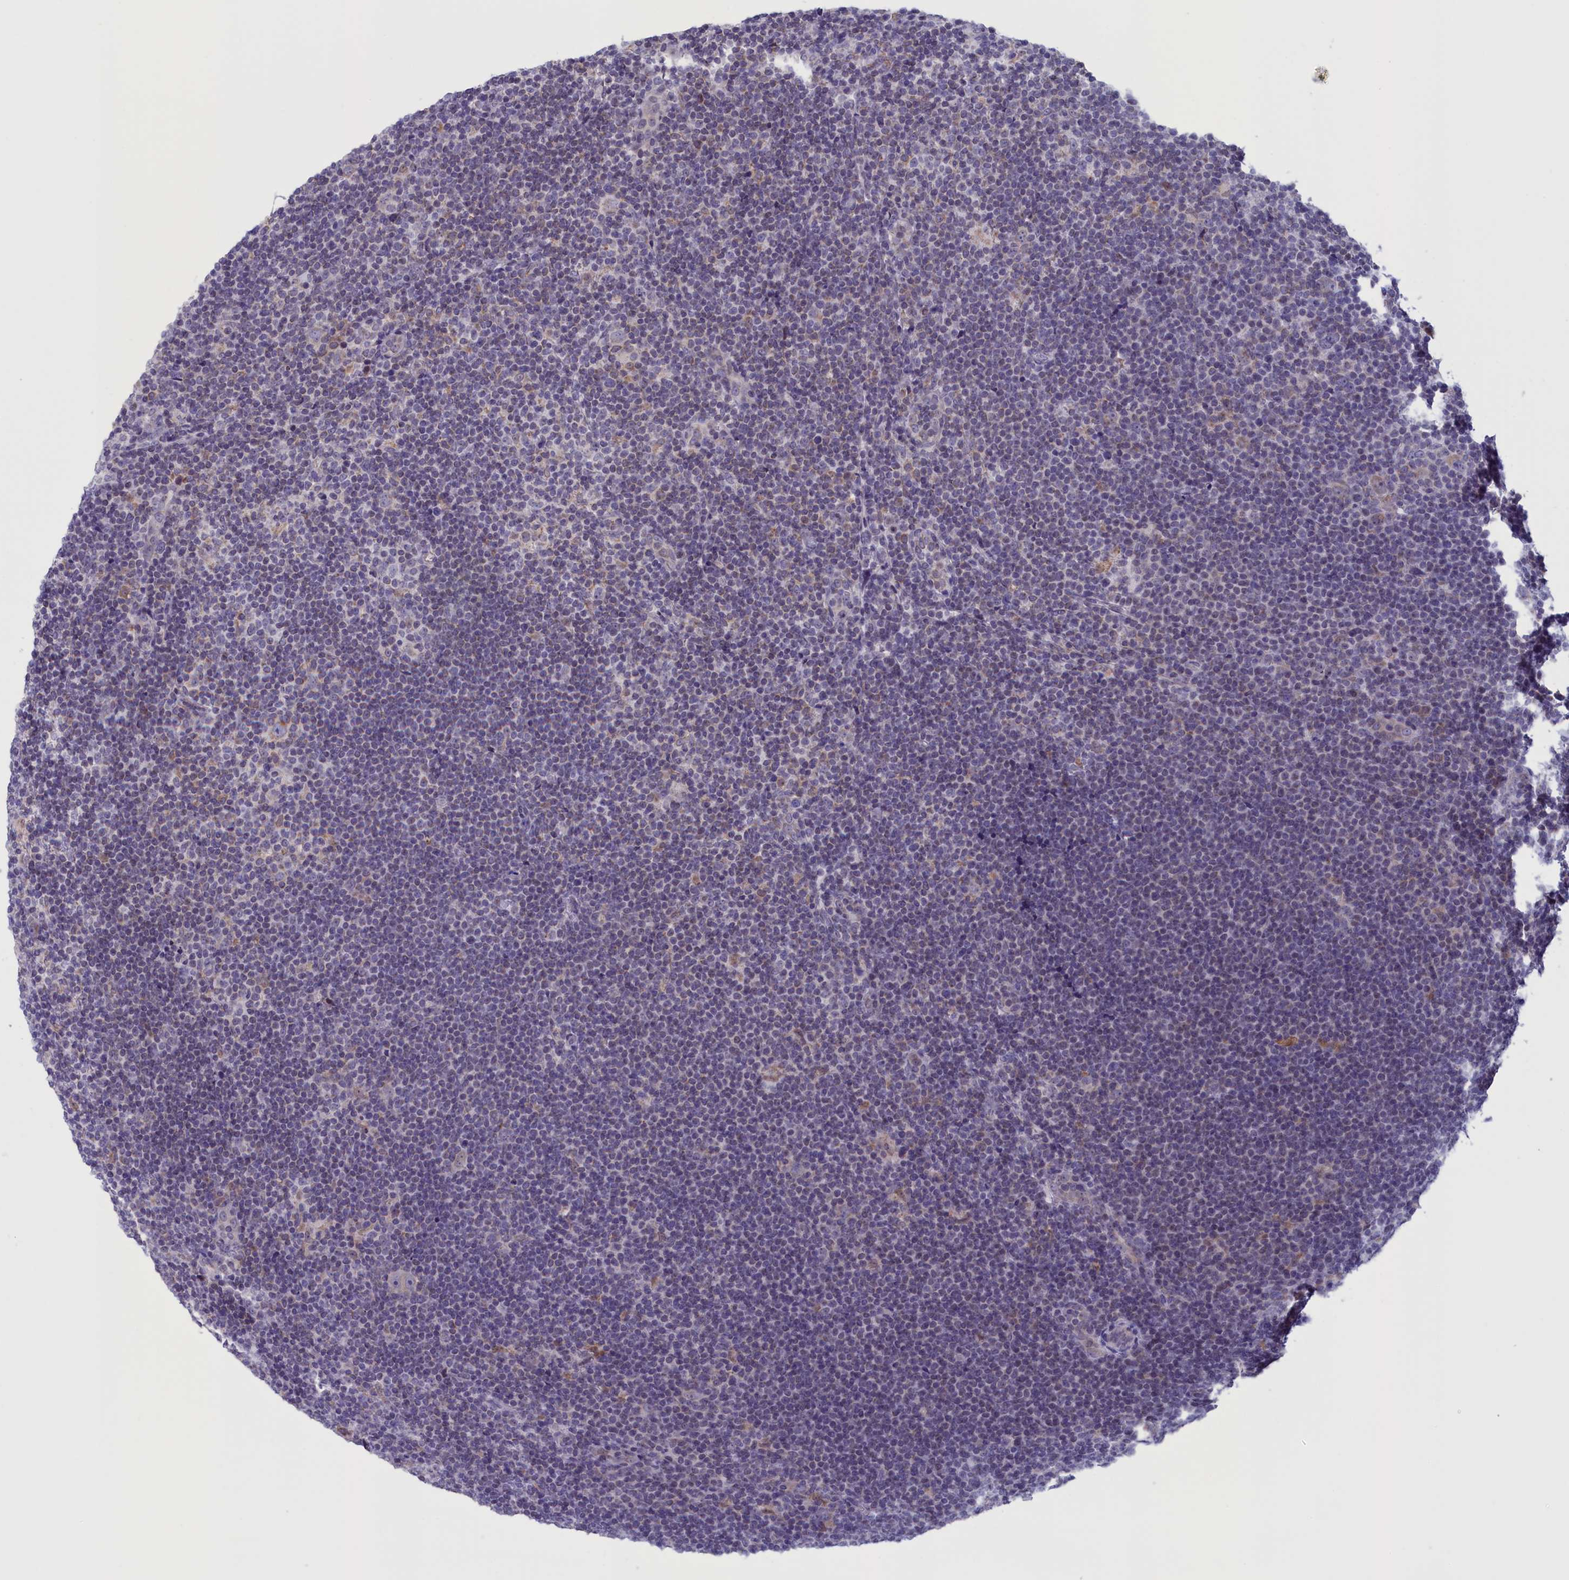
{"staining": {"intensity": "negative", "quantity": "none", "location": "none"}, "tissue": "lymphoma", "cell_type": "Tumor cells", "image_type": "cancer", "snomed": [{"axis": "morphology", "description": "Hodgkin's disease, NOS"}, {"axis": "topography", "description": "Lymph node"}], "caption": "Immunohistochemistry (IHC) photomicrograph of human Hodgkin's disease stained for a protein (brown), which displays no expression in tumor cells. (Brightfield microscopy of DAB (3,3'-diaminobenzidine) IHC at high magnification).", "gene": "PARS2", "patient": {"sex": "female", "age": 57}}